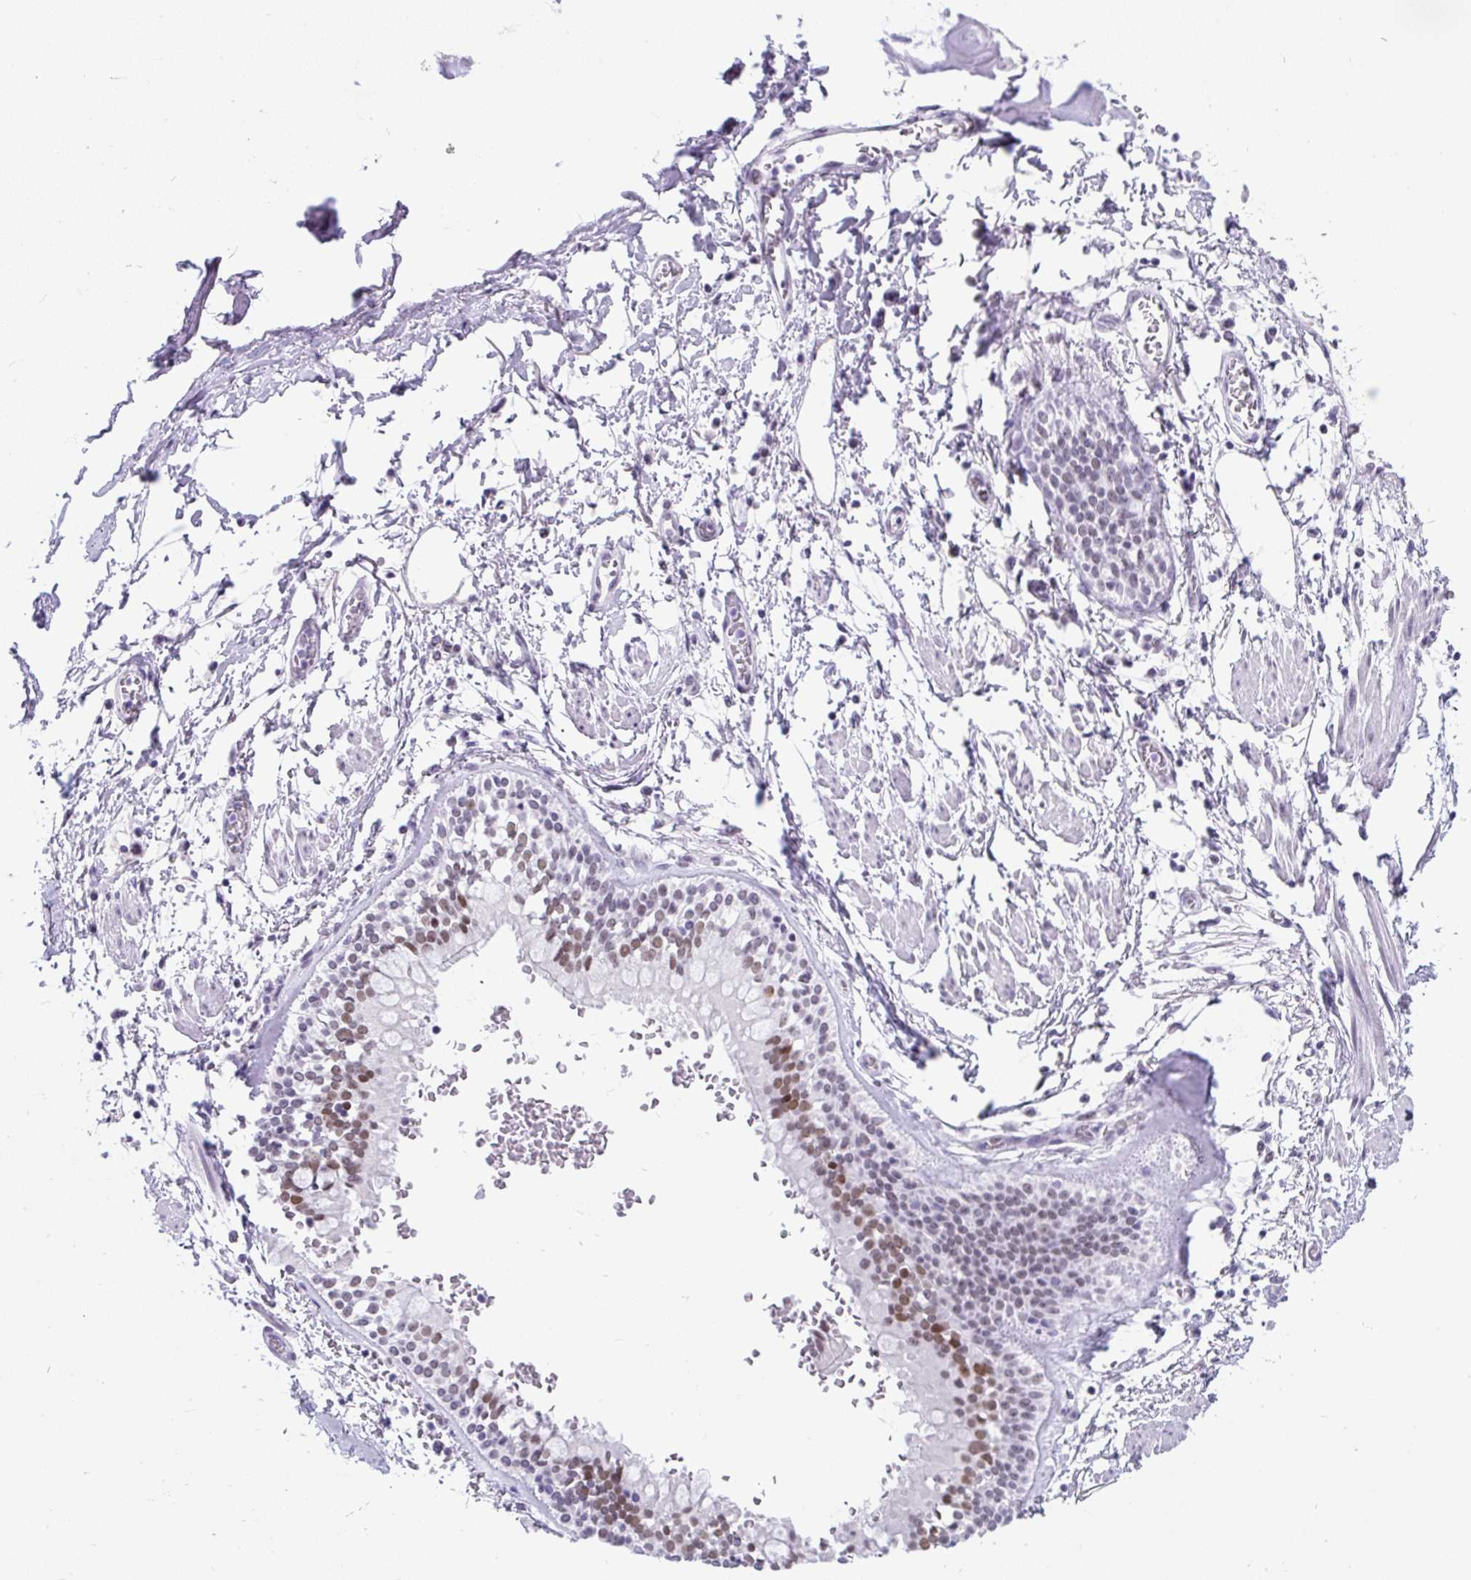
{"staining": {"intensity": "negative", "quantity": "none", "location": "none"}, "tissue": "adipose tissue", "cell_type": "Adipocytes", "image_type": "normal", "snomed": [{"axis": "morphology", "description": "Normal tissue, NOS"}, {"axis": "morphology", "description": "Degeneration, NOS"}, {"axis": "topography", "description": "Cartilage tissue"}, {"axis": "topography", "description": "Lung"}], "caption": "Immunohistochemistry of unremarkable adipose tissue reveals no expression in adipocytes. (Immunohistochemistry (ihc), brightfield microscopy, high magnification).", "gene": "PLCXD2", "patient": {"sex": "female", "age": 61}}